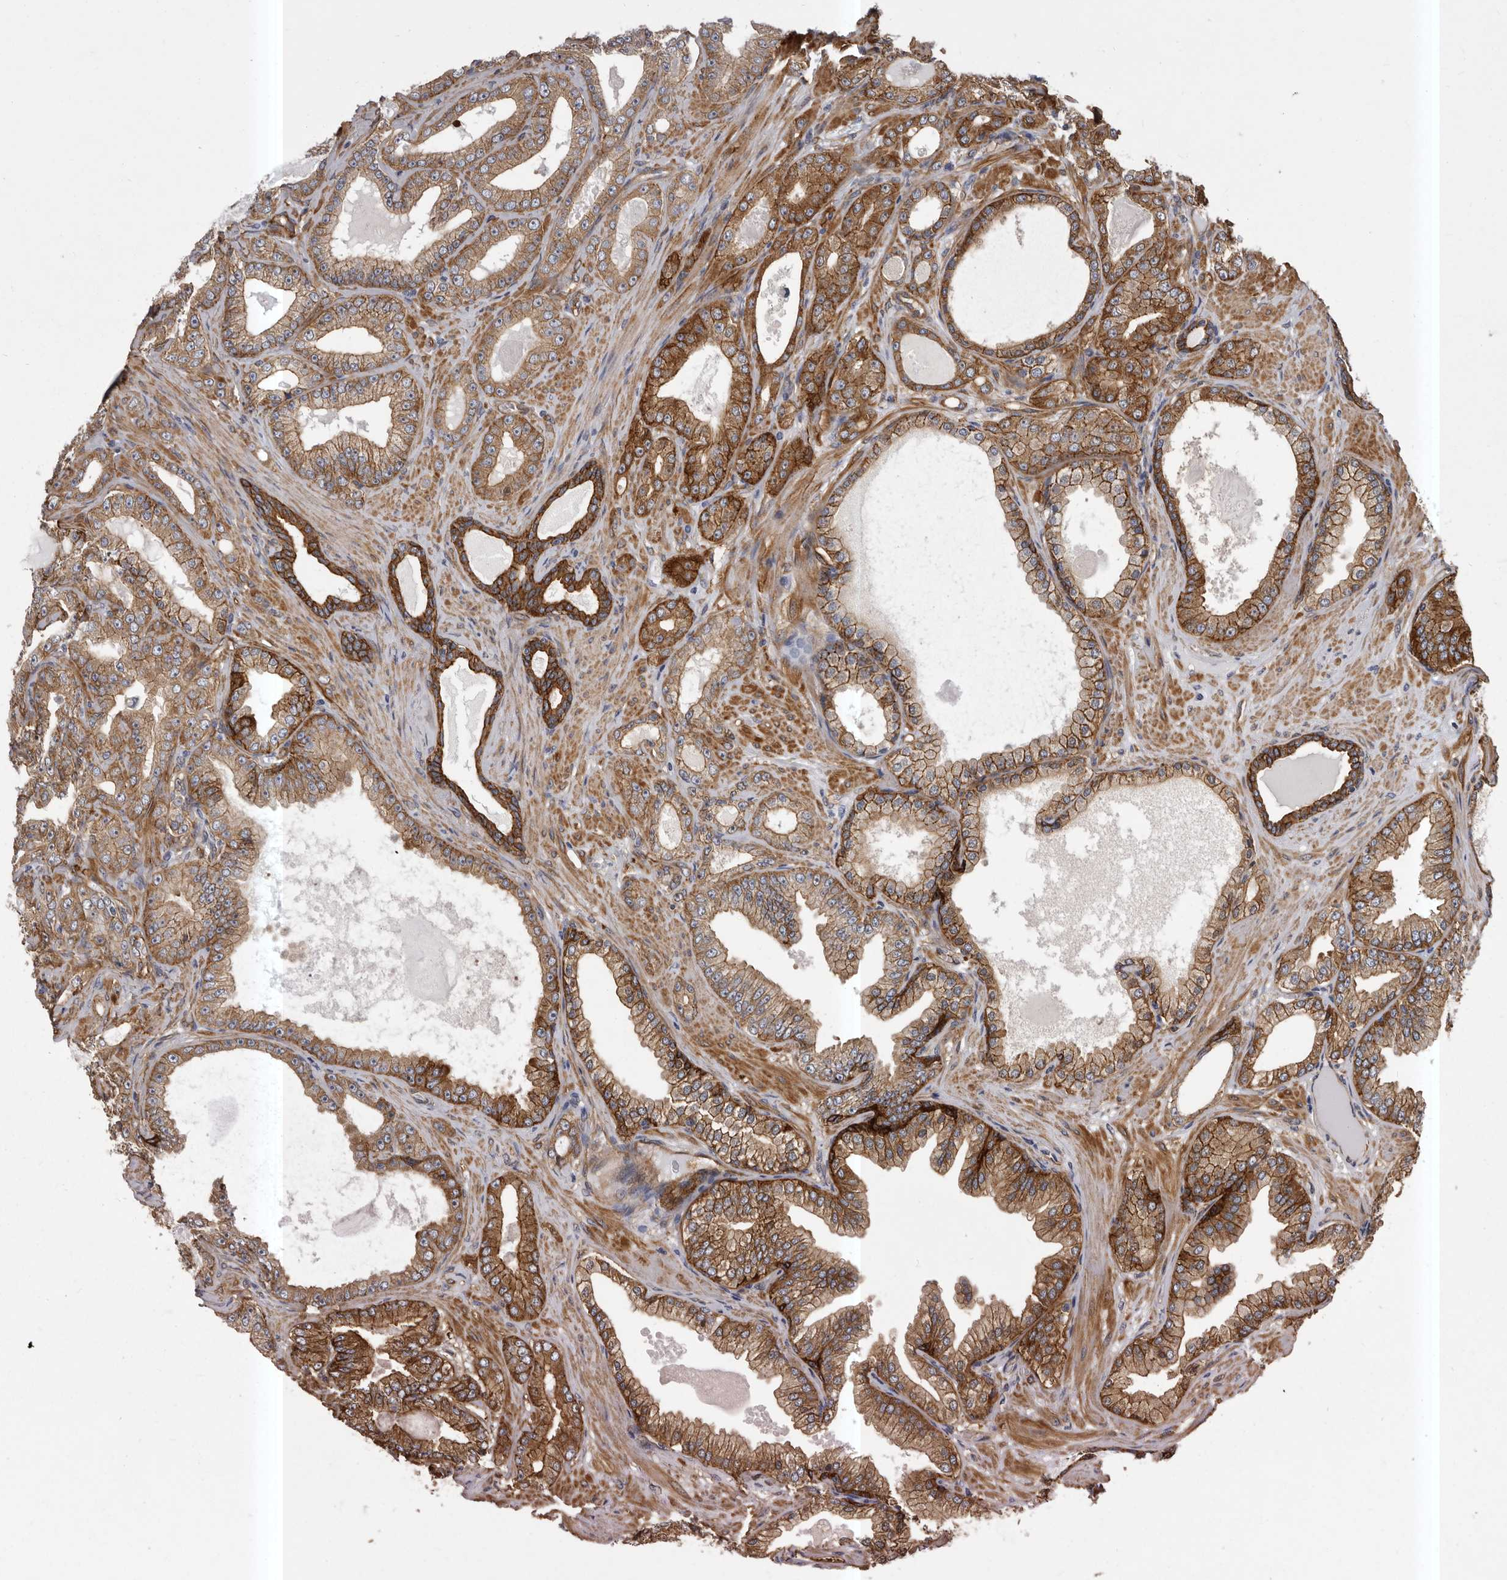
{"staining": {"intensity": "moderate", "quantity": ">75%", "location": "cytoplasmic/membranous"}, "tissue": "prostate cancer", "cell_type": "Tumor cells", "image_type": "cancer", "snomed": [{"axis": "morphology", "description": "Adenocarcinoma, Low grade"}, {"axis": "topography", "description": "Prostate"}], "caption": "A photomicrograph of human prostate cancer (low-grade adenocarcinoma) stained for a protein displays moderate cytoplasmic/membranous brown staining in tumor cells.", "gene": "ENAH", "patient": {"sex": "male", "age": 63}}